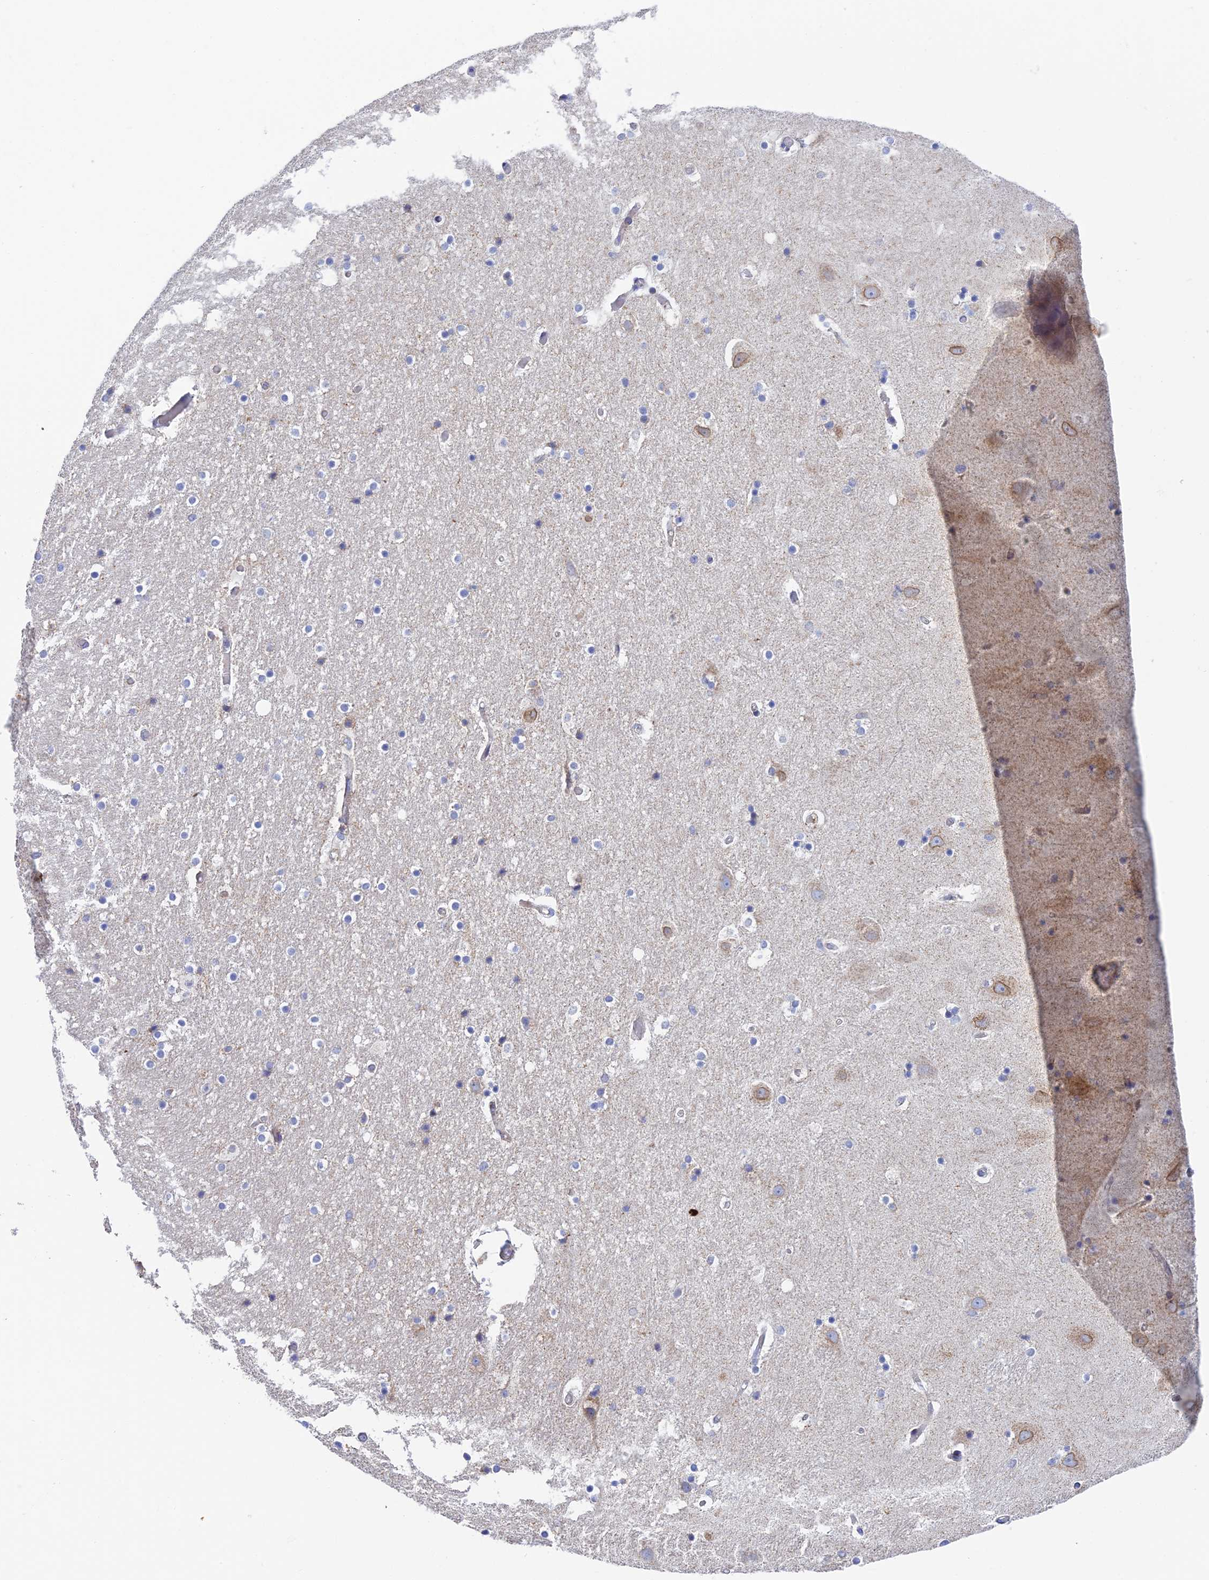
{"staining": {"intensity": "negative", "quantity": "none", "location": "none"}, "tissue": "hippocampus", "cell_type": "Glial cells", "image_type": "normal", "snomed": [{"axis": "morphology", "description": "Normal tissue, NOS"}, {"axis": "topography", "description": "Hippocampus"}], "caption": "Immunohistochemistry of unremarkable hippocampus demonstrates no positivity in glial cells.", "gene": "CSPG4", "patient": {"sex": "female", "age": 52}}